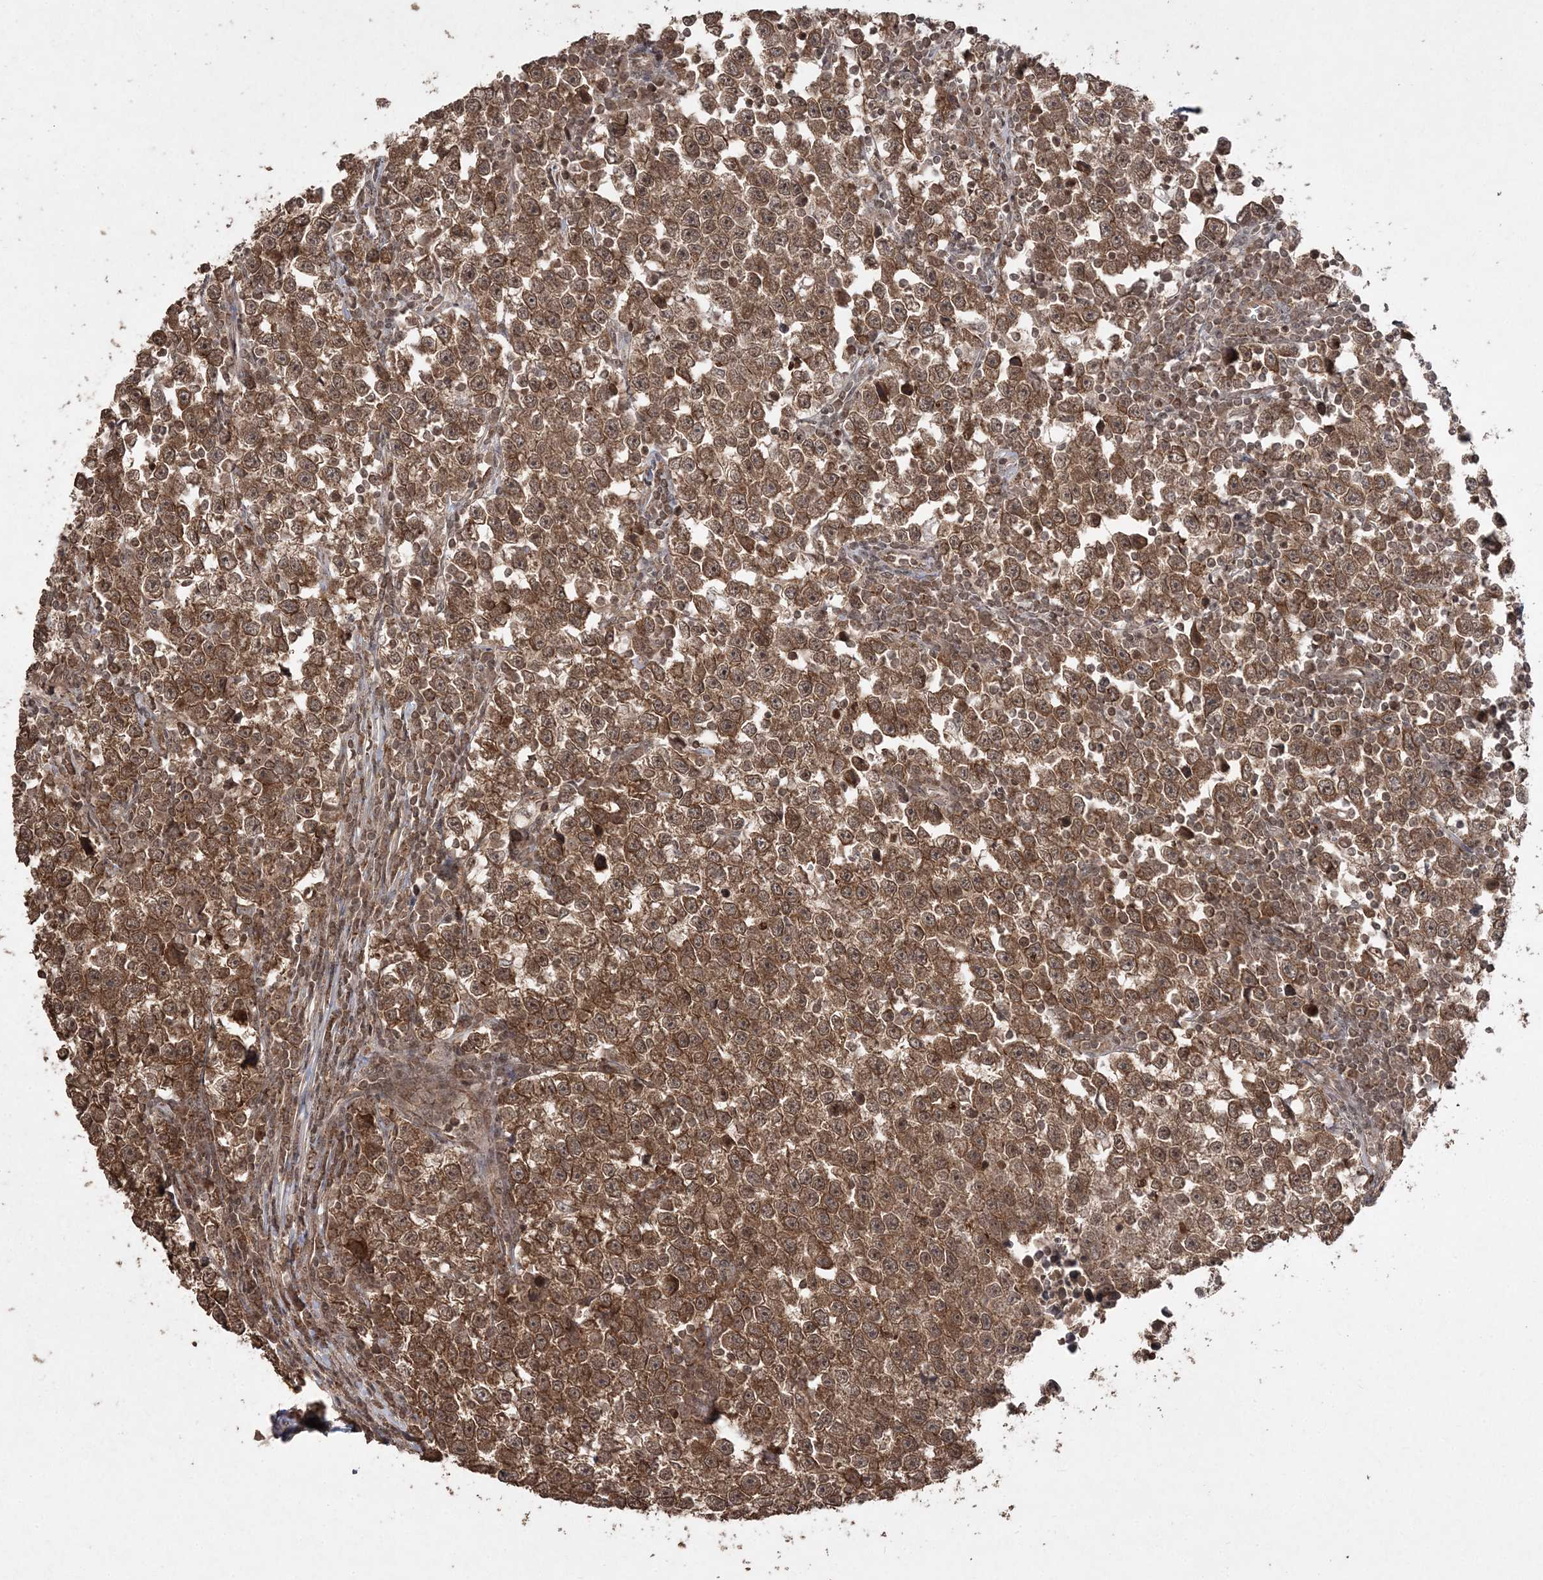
{"staining": {"intensity": "moderate", "quantity": ">75%", "location": "cytoplasmic/membranous,nuclear"}, "tissue": "testis cancer", "cell_type": "Tumor cells", "image_type": "cancer", "snomed": [{"axis": "morphology", "description": "Normal tissue, NOS"}, {"axis": "morphology", "description": "Seminoma, NOS"}, {"axis": "topography", "description": "Testis"}], "caption": "Protein positivity by immunohistochemistry (IHC) demonstrates moderate cytoplasmic/membranous and nuclear expression in about >75% of tumor cells in testis cancer. (Stains: DAB in brown, nuclei in blue, Microscopy: brightfield microscopy at high magnification).", "gene": "EHHADH", "patient": {"sex": "male", "age": 43}}